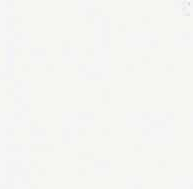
{"staining": {"intensity": "weak", "quantity": "<25%", "location": "nuclear"}, "tissue": "nasopharynx", "cell_type": "Respiratory epithelial cells", "image_type": "normal", "snomed": [{"axis": "morphology", "description": "Normal tissue, NOS"}, {"axis": "topography", "description": "Nasopharynx"}], "caption": "Unremarkable nasopharynx was stained to show a protein in brown. There is no significant positivity in respiratory epithelial cells.", "gene": "SATB2", "patient": {"sex": "male", "age": 13}}